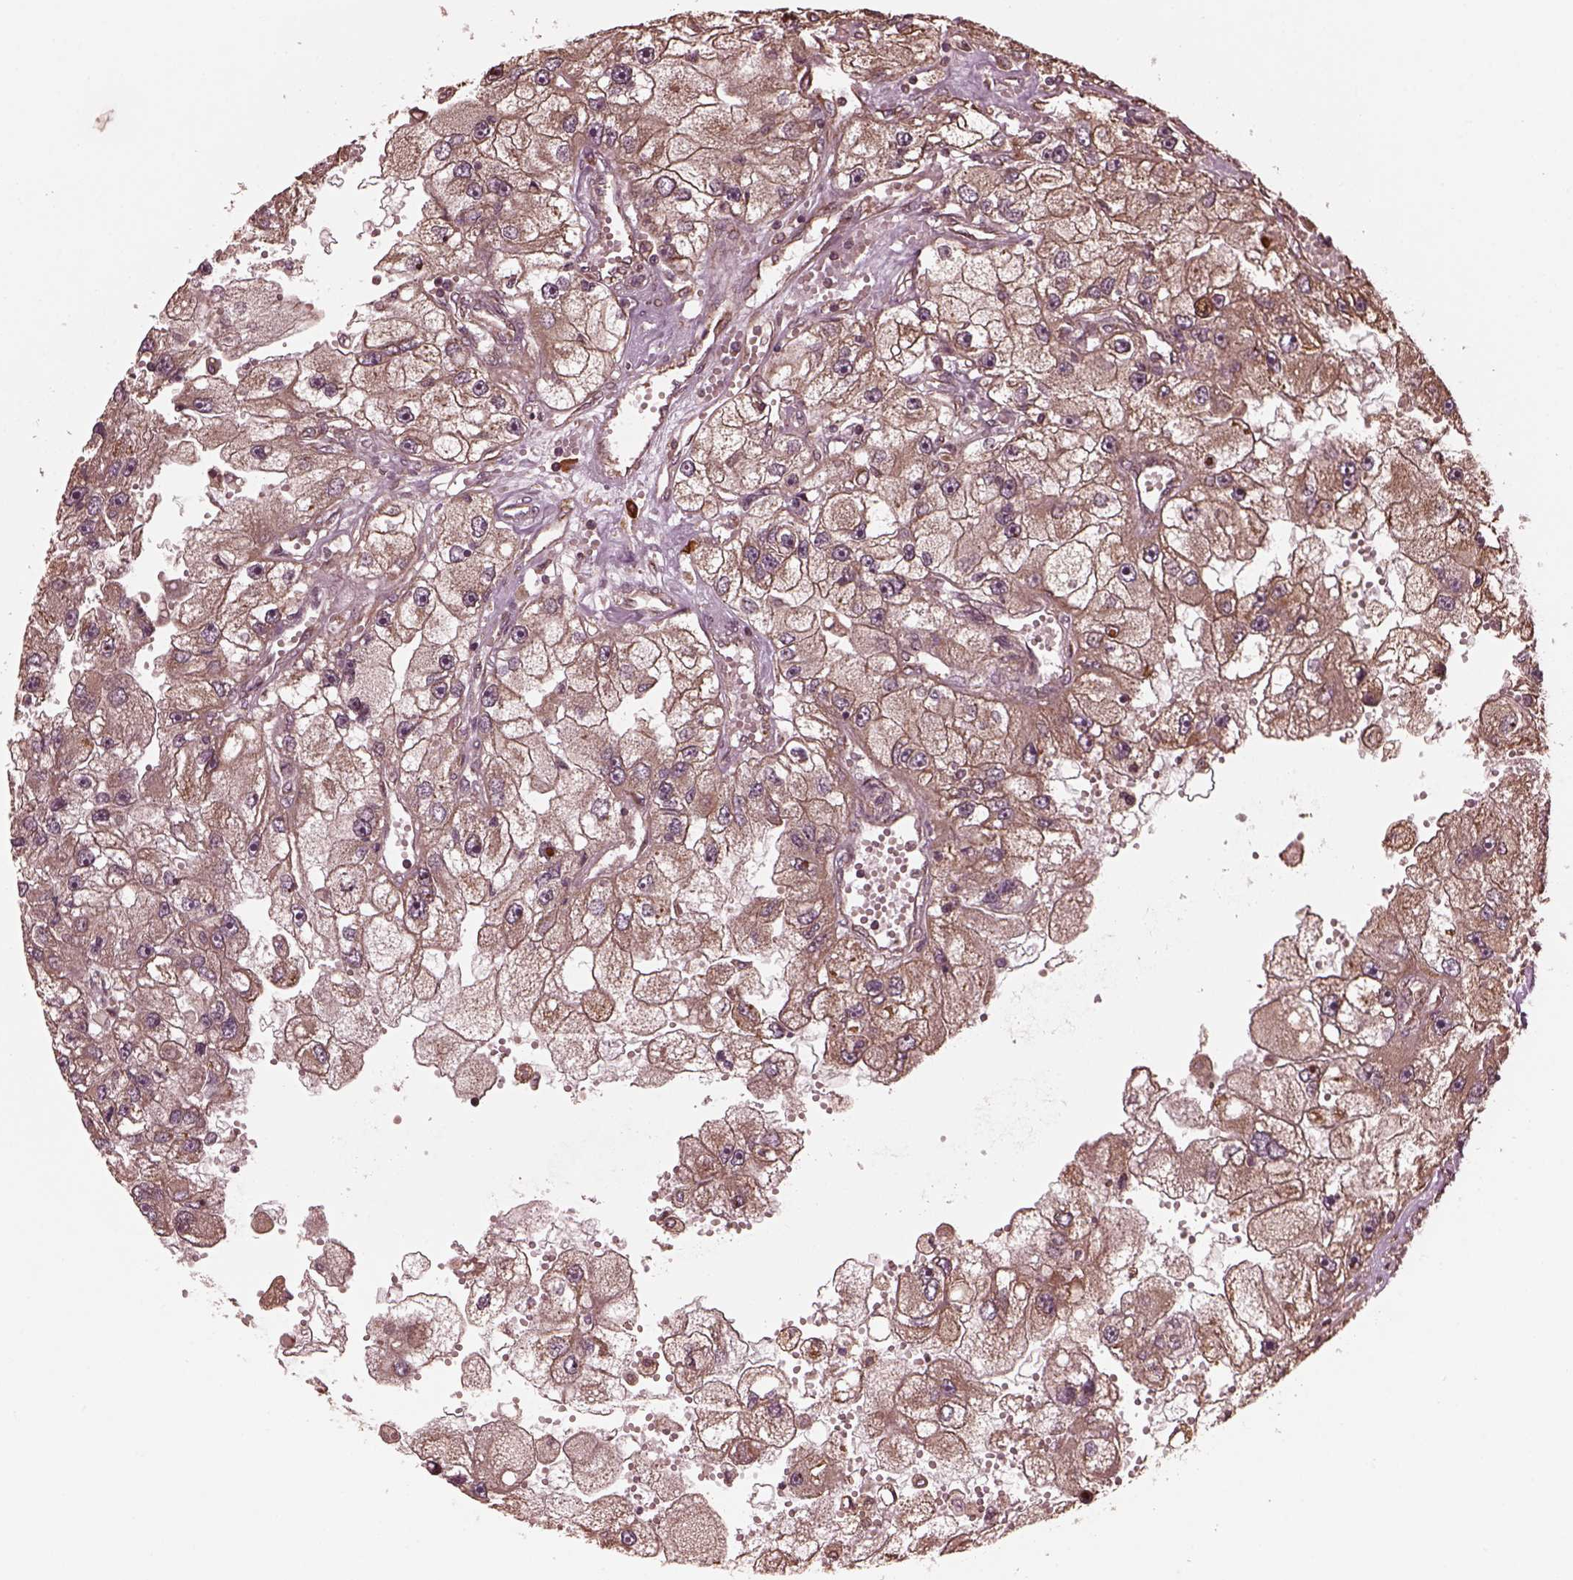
{"staining": {"intensity": "weak", "quantity": ">75%", "location": "cytoplasmic/membranous"}, "tissue": "renal cancer", "cell_type": "Tumor cells", "image_type": "cancer", "snomed": [{"axis": "morphology", "description": "Adenocarcinoma, NOS"}, {"axis": "topography", "description": "Kidney"}], "caption": "Renal cancer was stained to show a protein in brown. There is low levels of weak cytoplasmic/membranous staining in approximately >75% of tumor cells.", "gene": "ZNF292", "patient": {"sex": "male", "age": 63}}